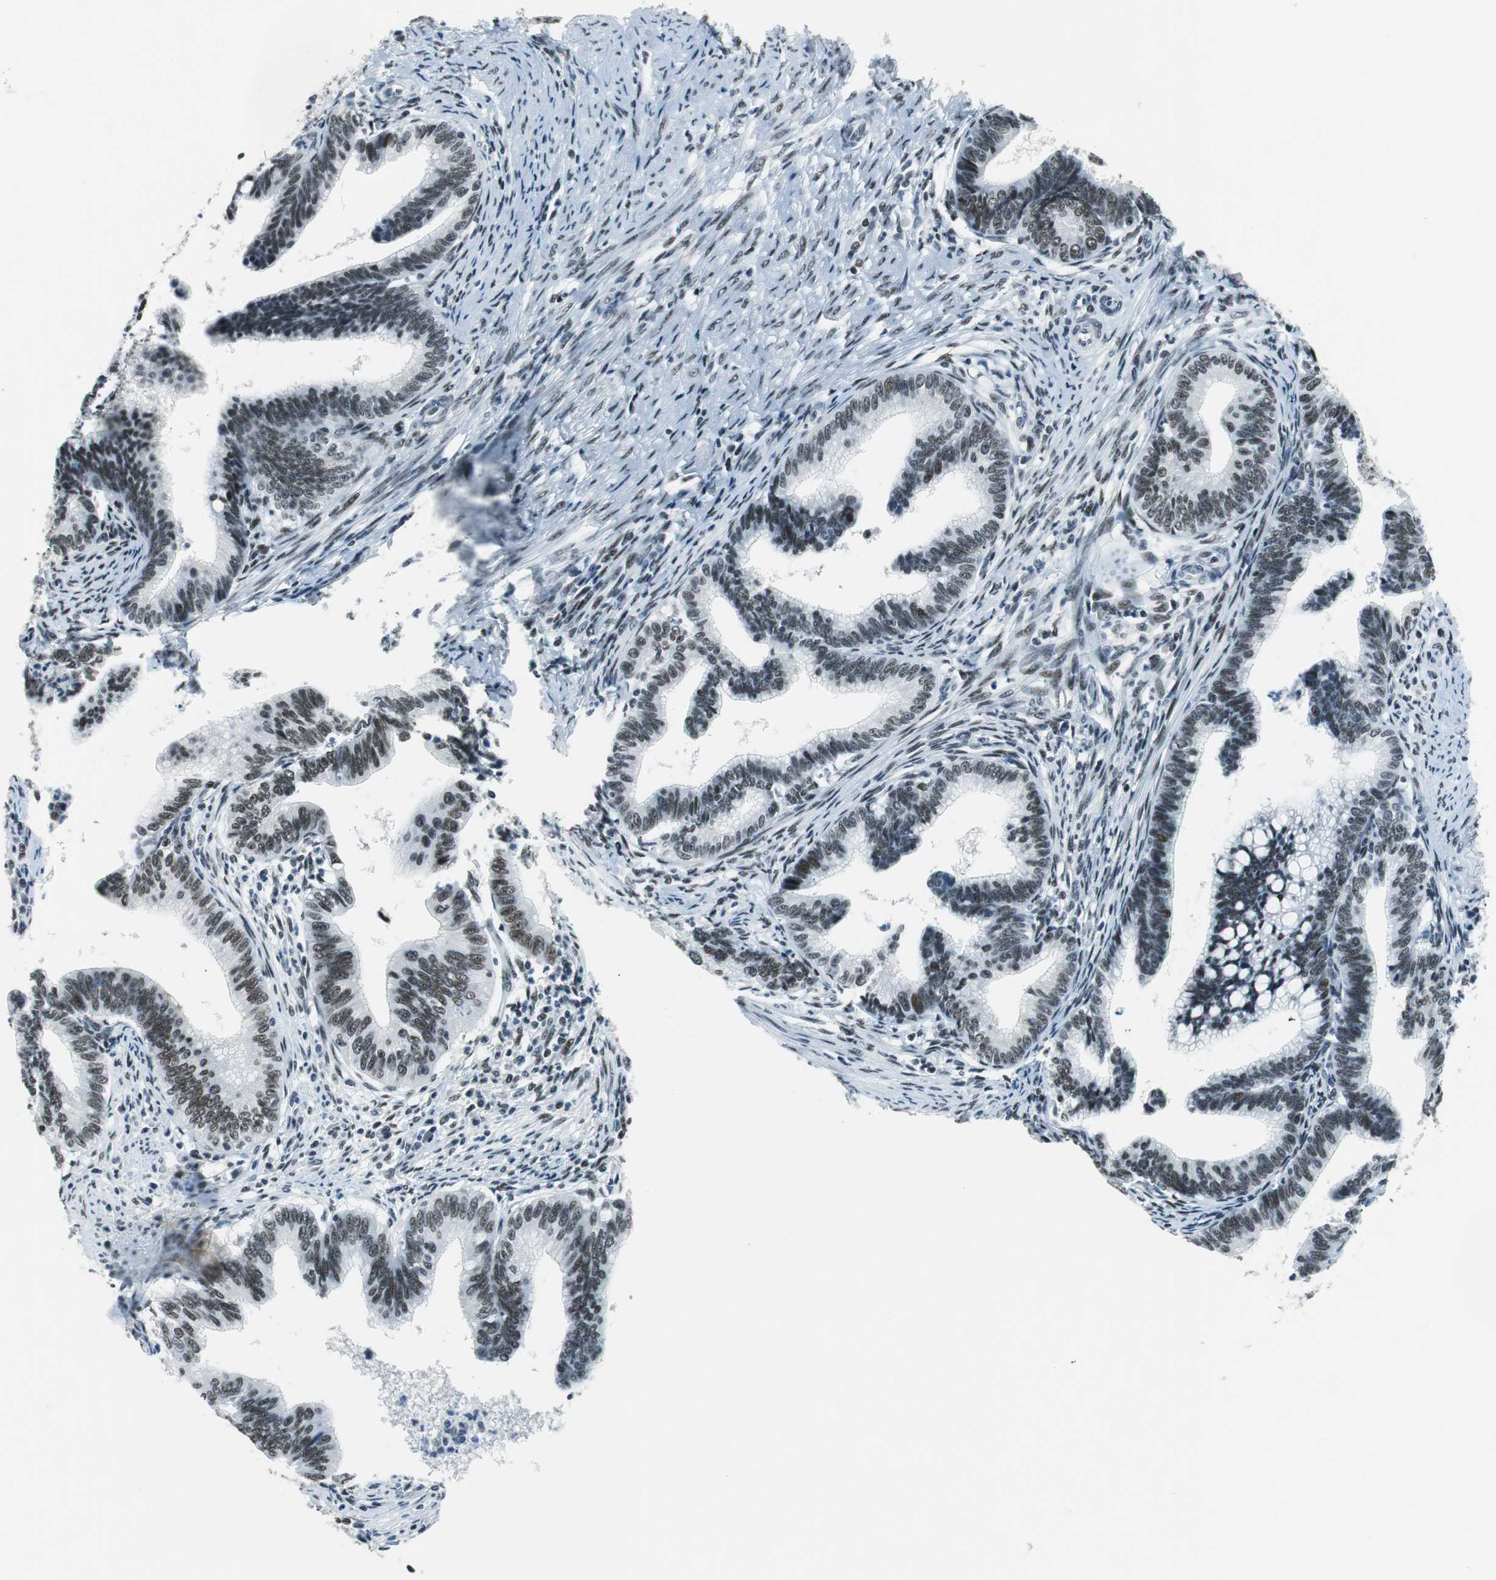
{"staining": {"intensity": "weak", "quantity": "<25%", "location": "nuclear"}, "tissue": "cervical cancer", "cell_type": "Tumor cells", "image_type": "cancer", "snomed": [{"axis": "morphology", "description": "Adenocarcinoma, NOS"}, {"axis": "topography", "description": "Cervix"}], "caption": "Cervical cancer (adenocarcinoma) was stained to show a protein in brown. There is no significant positivity in tumor cells.", "gene": "HDAC3", "patient": {"sex": "female", "age": 36}}